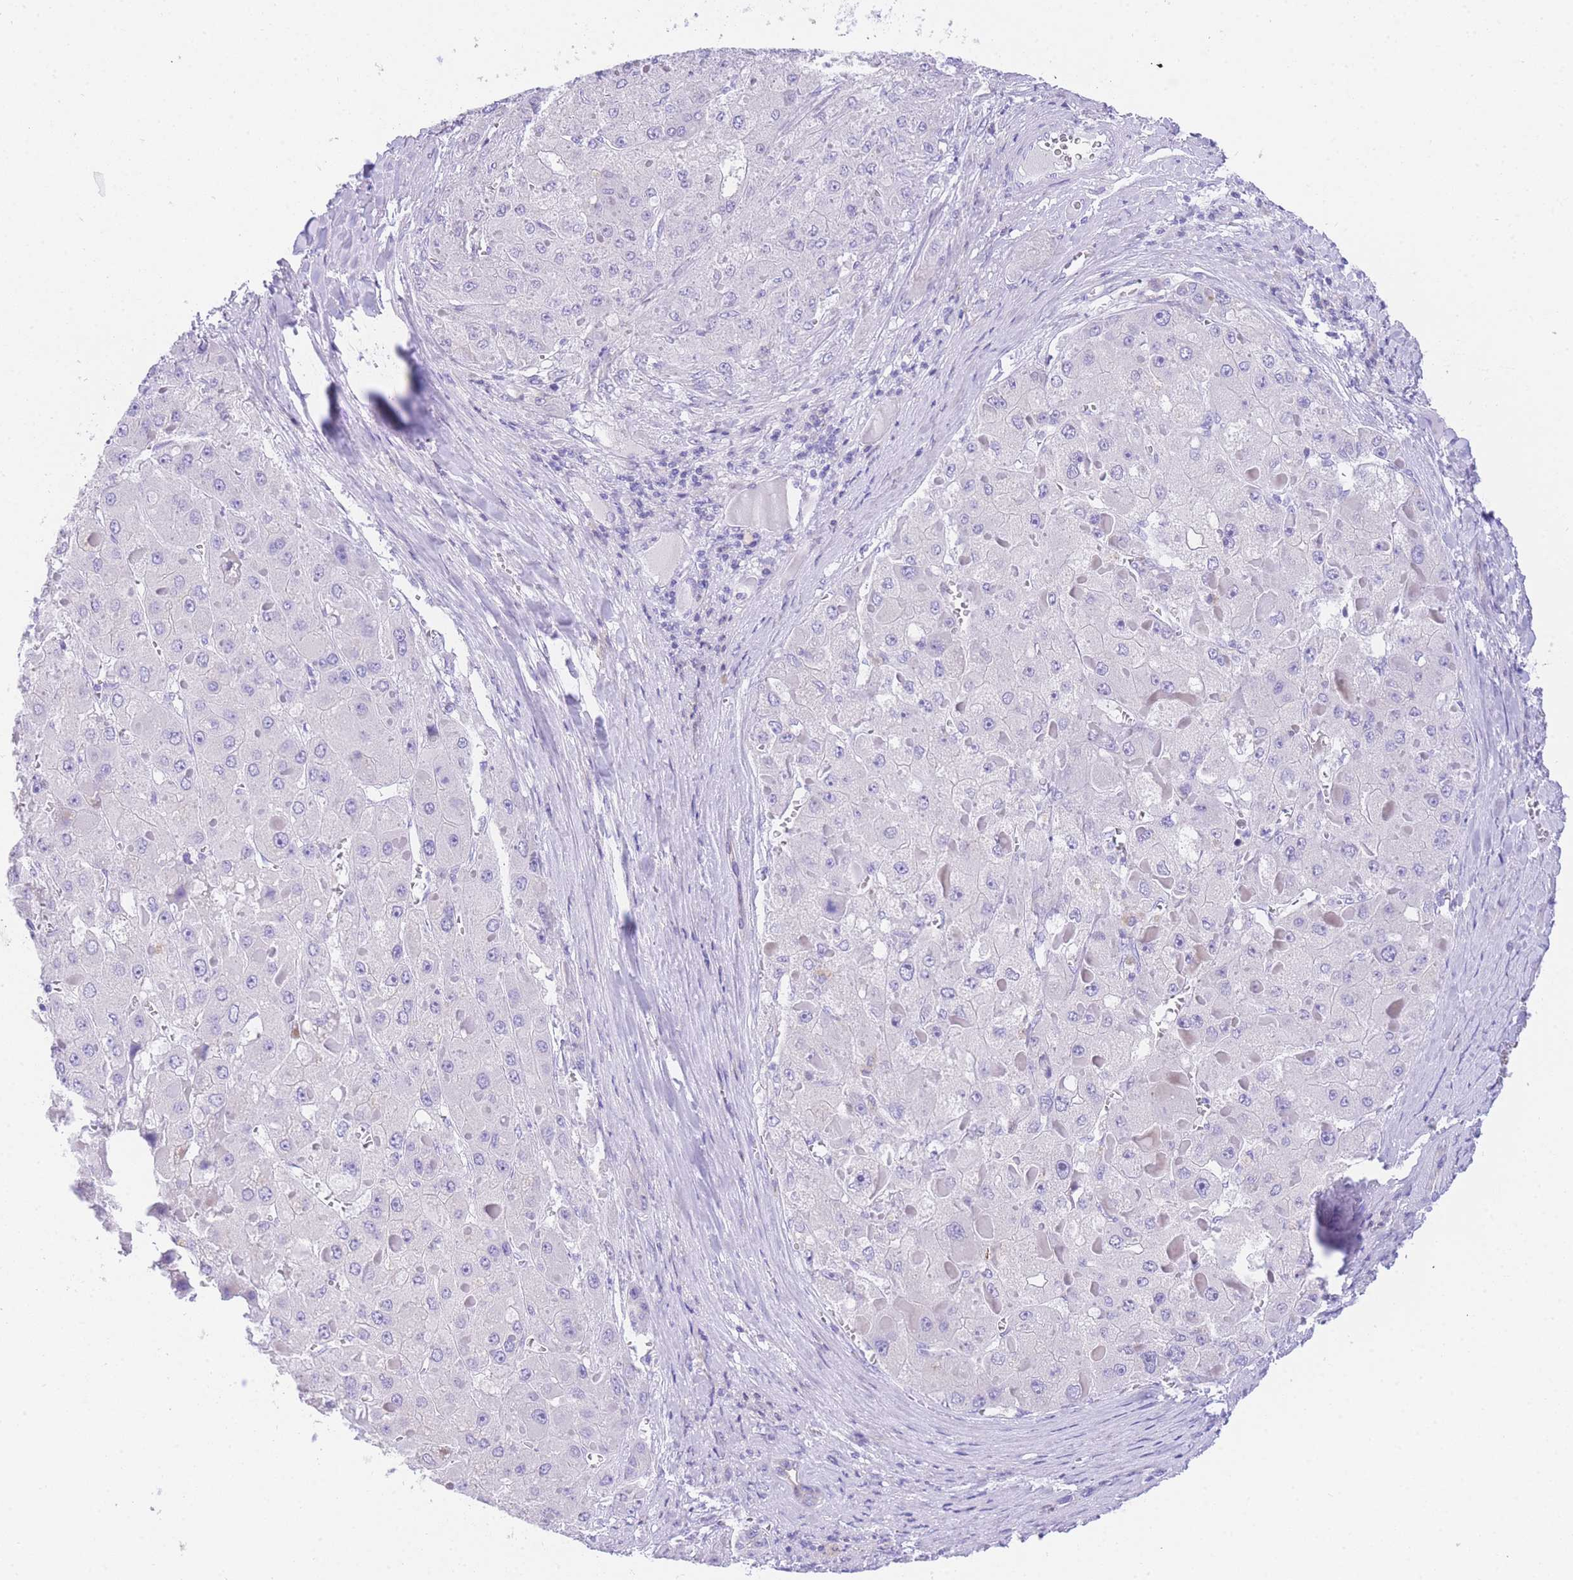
{"staining": {"intensity": "negative", "quantity": "none", "location": "none"}, "tissue": "liver cancer", "cell_type": "Tumor cells", "image_type": "cancer", "snomed": [{"axis": "morphology", "description": "Carcinoma, Hepatocellular, NOS"}, {"axis": "topography", "description": "Liver"}], "caption": "A micrograph of human liver hepatocellular carcinoma is negative for staining in tumor cells.", "gene": "TIFAB", "patient": {"sex": "female", "age": 73}}